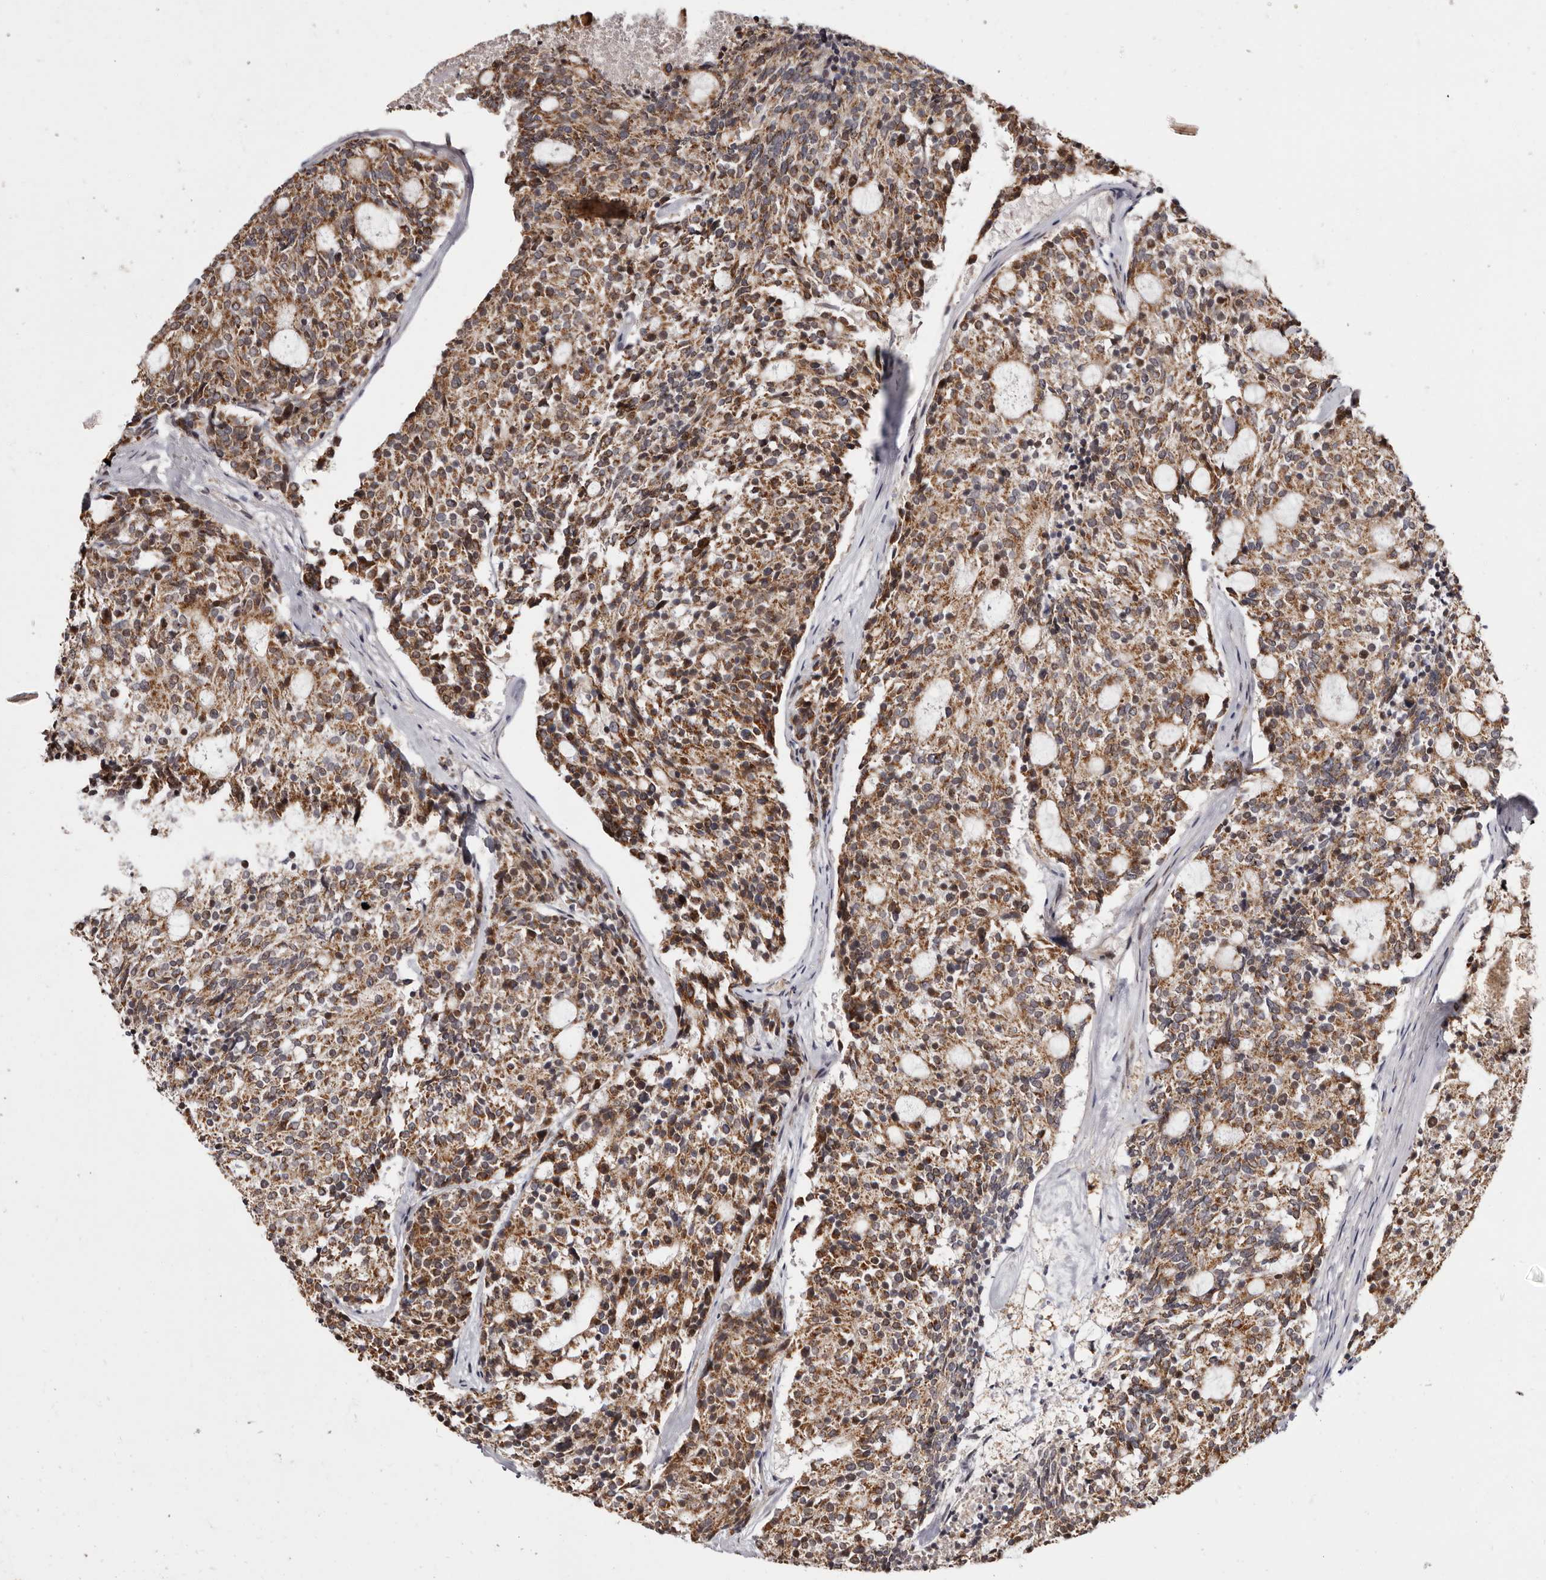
{"staining": {"intensity": "moderate", "quantity": ">75%", "location": "cytoplasmic/membranous"}, "tissue": "carcinoid", "cell_type": "Tumor cells", "image_type": "cancer", "snomed": [{"axis": "morphology", "description": "Carcinoid, malignant, NOS"}, {"axis": "topography", "description": "Pancreas"}], "caption": "Carcinoid (malignant) was stained to show a protein in brown. There is medium levels of moderate cytoplasmic/membranous staining in about >75% of tumor cells.", "gene": "ZNF326", "patient": {"sex": "female", "age": 54}}